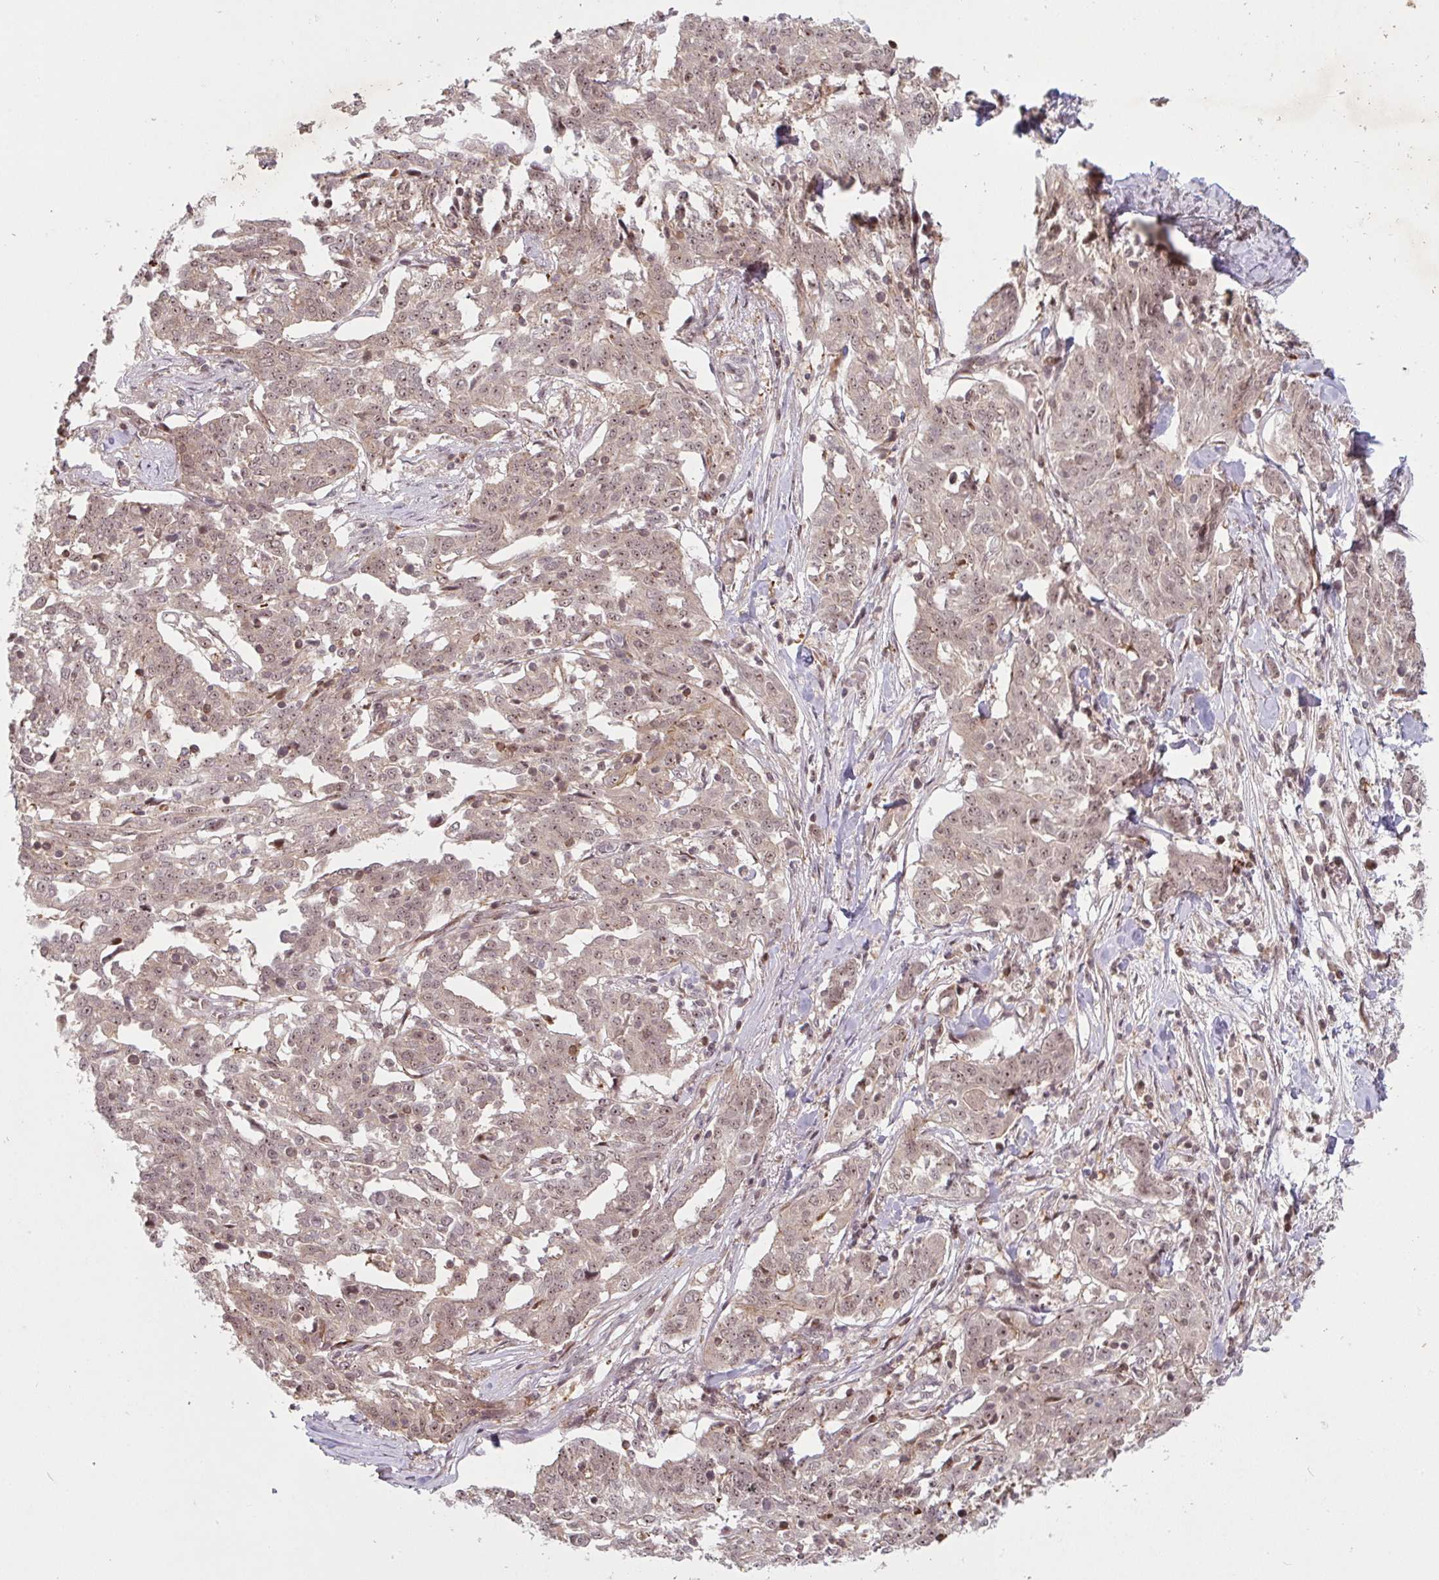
{"staining": {"intensity": "weak", "quantity": ">75%", "location": "cytoplasmic/membranous,nuclear"}, "tissue": "ovarian cancer", "cell_type": "Tumor cells", "image_type": "cancer", "snomed": [{"axis": "morphology", "description": "Cystadenocarcinoma, serous, NOS"}, {"axis": "topography", "description": "Ovary"}], "caption": "Protein expression analysis of serous cystadenocarcinoma (ovarian) demonstrates weak cytoplasmic/membranous and nuclear staining in about >75% of tumor cells.", "gene": "NLRP13", "patient": {"sex": "female", "age": 67}}